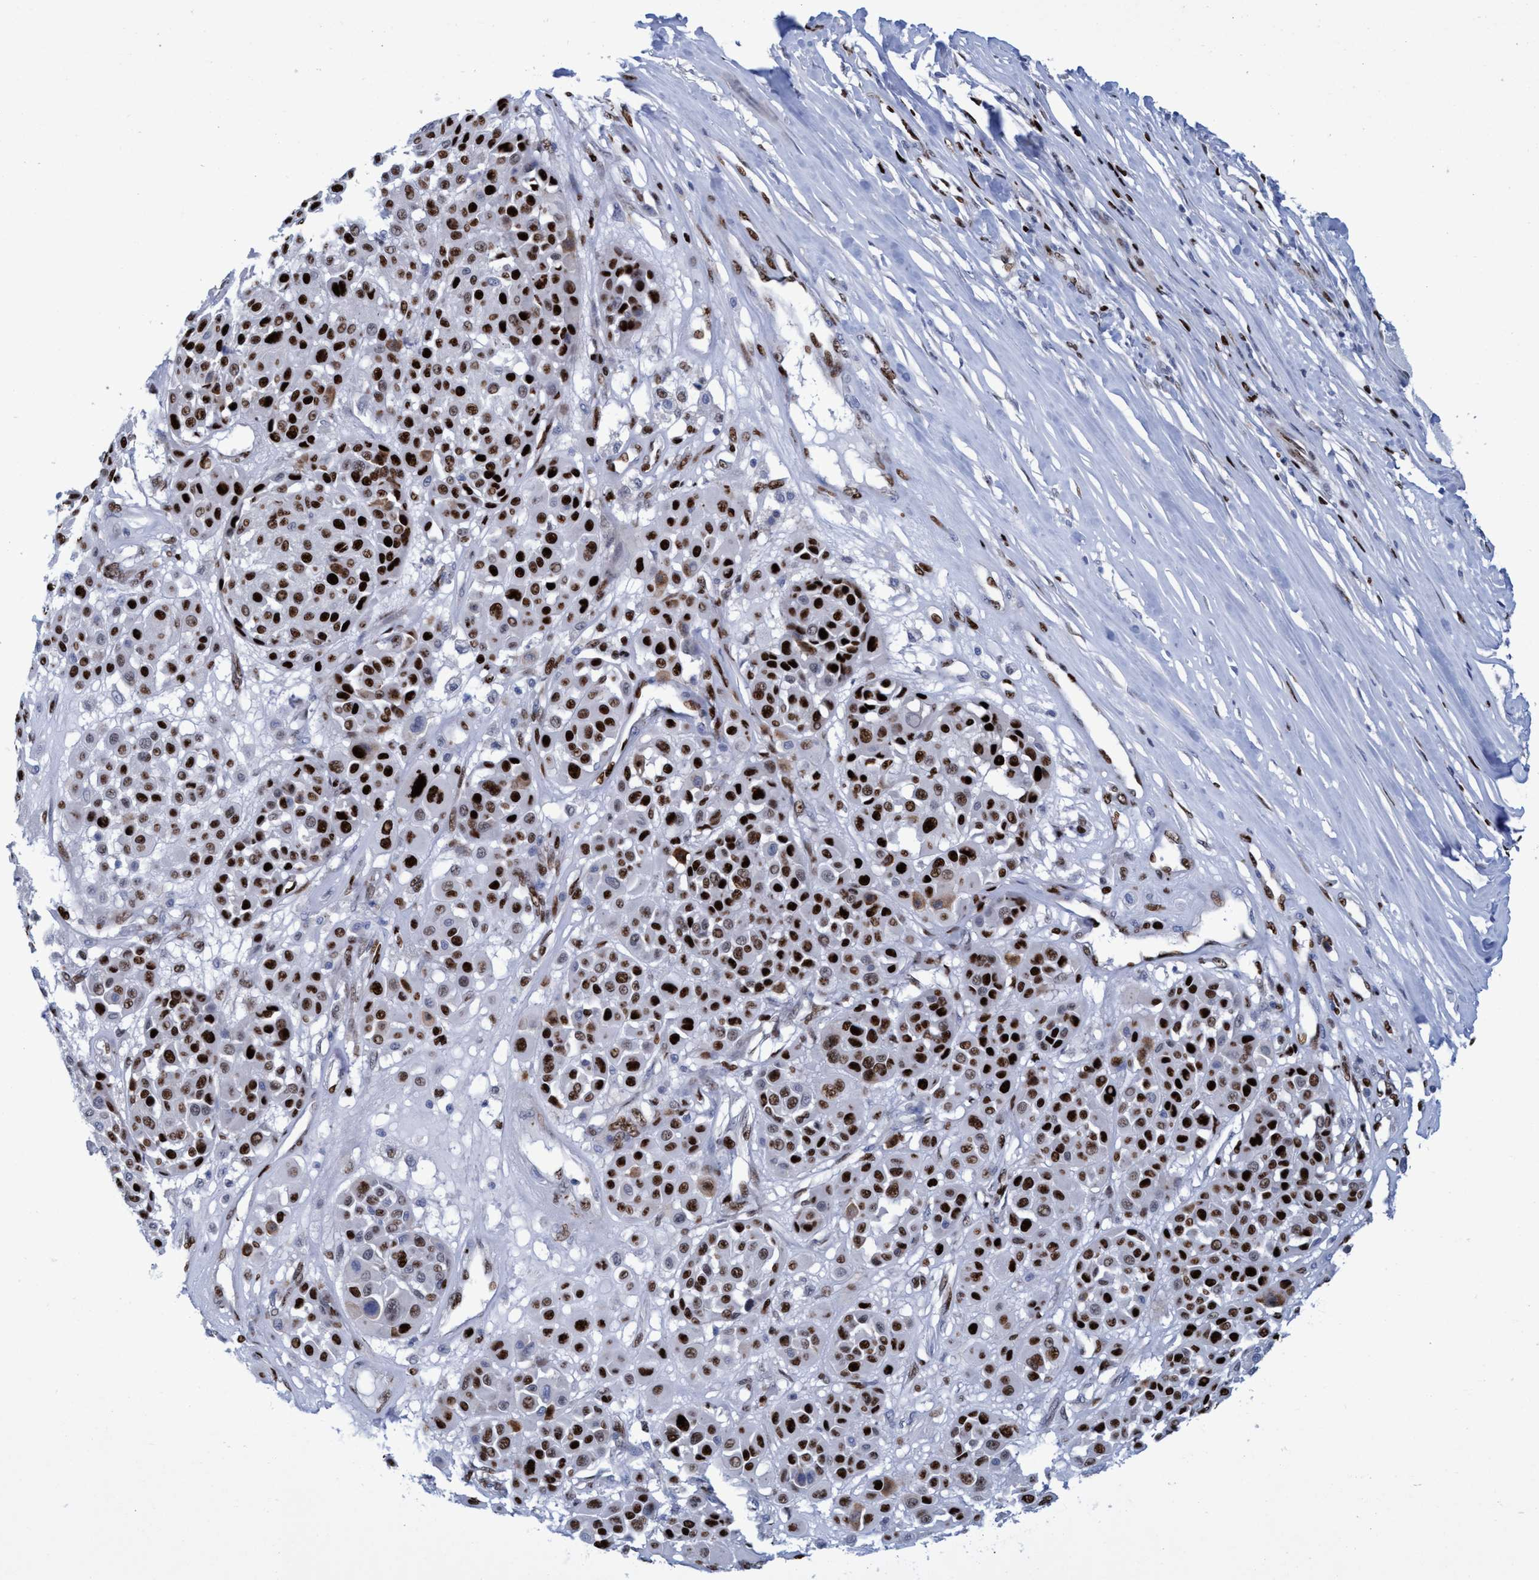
{"staining": {"intensity": "strong", "quantity": ">75%", "location": "nuclear"}, "tissue": "melanoma", "cell_type": "Tumor cells", "image_type": "cancer", "snomed": [{"axis": "morphology", "description": "Malignant melanoma, Metastatic site"}, {"axis": "topography", "description": "Soft tissue"}], "caption": "Immunohistochemical staining of malignant melanoma (metastatic site) shows high levels of strong nuclear protein positivity in about >75% of tumor cells.", "gene": "R3HCC1", "patient": {"sex": "male", "age": 41}}